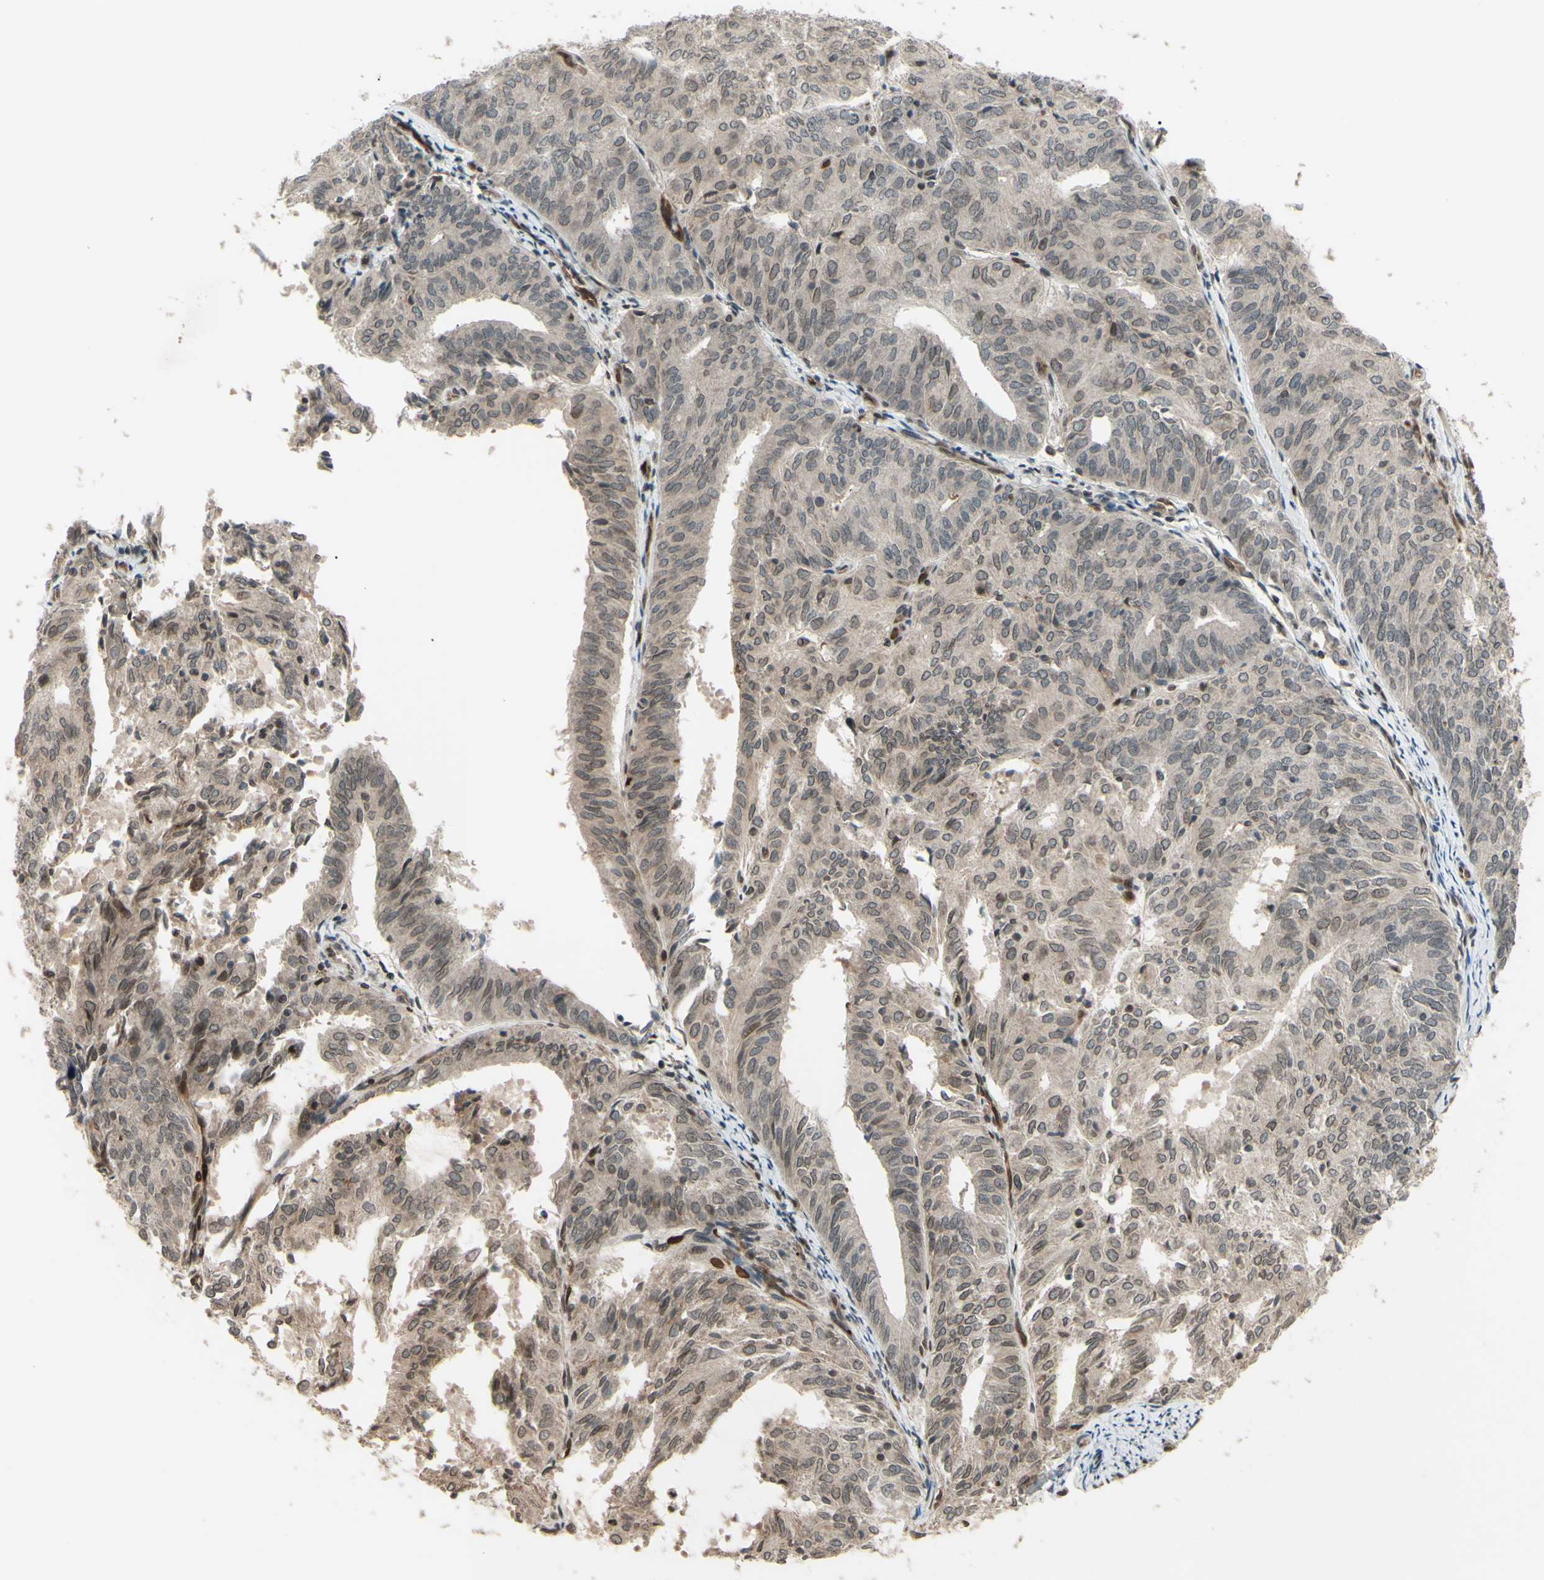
{"staining": {"intensity": "weak", "quantity": ">75%", "location": "cytoplasmic/membranous"}, "tissue": "endometrial cancer", "cell_type": "Tumor cells", "image_type": "cancer", "snomed": [{"axis": "morphology", "description": "Adenocarcinoma, NOS"}, {"axis": "topography", "description": "Uterus"}], "caption": "Brown immunohistochemical staining in adenocarcinoma (endometrial) demonstrates weak cytoplasmic/membranous staining in approximately >75% of tumor cells.", "gene": "MLF2", "patient": {"sex": "female", "age": 60}}